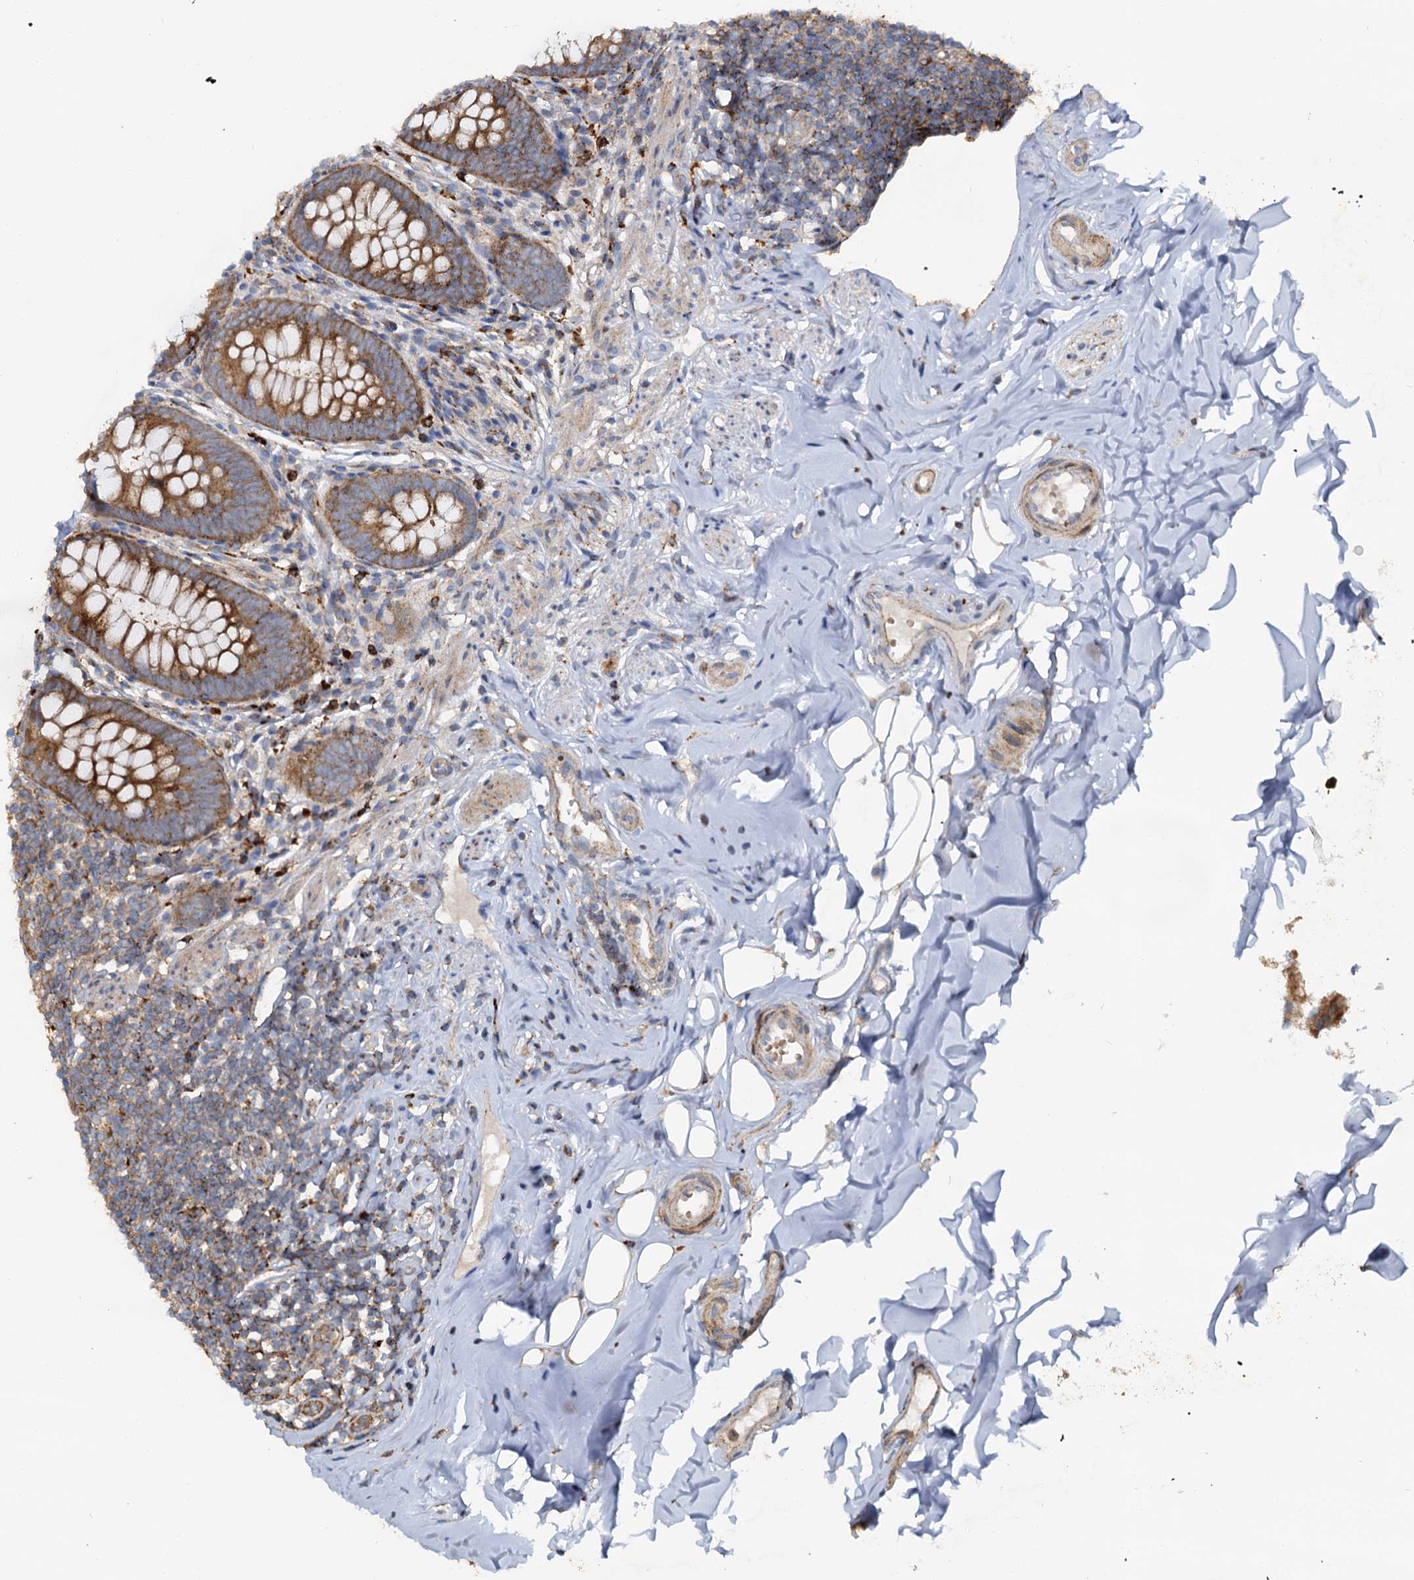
{"staining": {"intensity": "strong", "quantity": ">75%", "location": "cytoplasmic/membranous"}, "tissue": "appendix", "cell_type": "Glandular cells", "image_type": "normal", "snomed": [{"axis": "morphology", "description": "Normal tissue, NOS"}, {"axis": "topography", "description": "Appendix"}], "caption": "Immunohistochemistry (IHC) of unremarkable appendix displays high levels of strong cytoplasmic/membranous positivity in approximately >75% of glandular cells. (Brightfield microscopy of DAB IHC at high magnification).", "gene": "WDR73", "patient": {"sex": "female", "age": 51}}